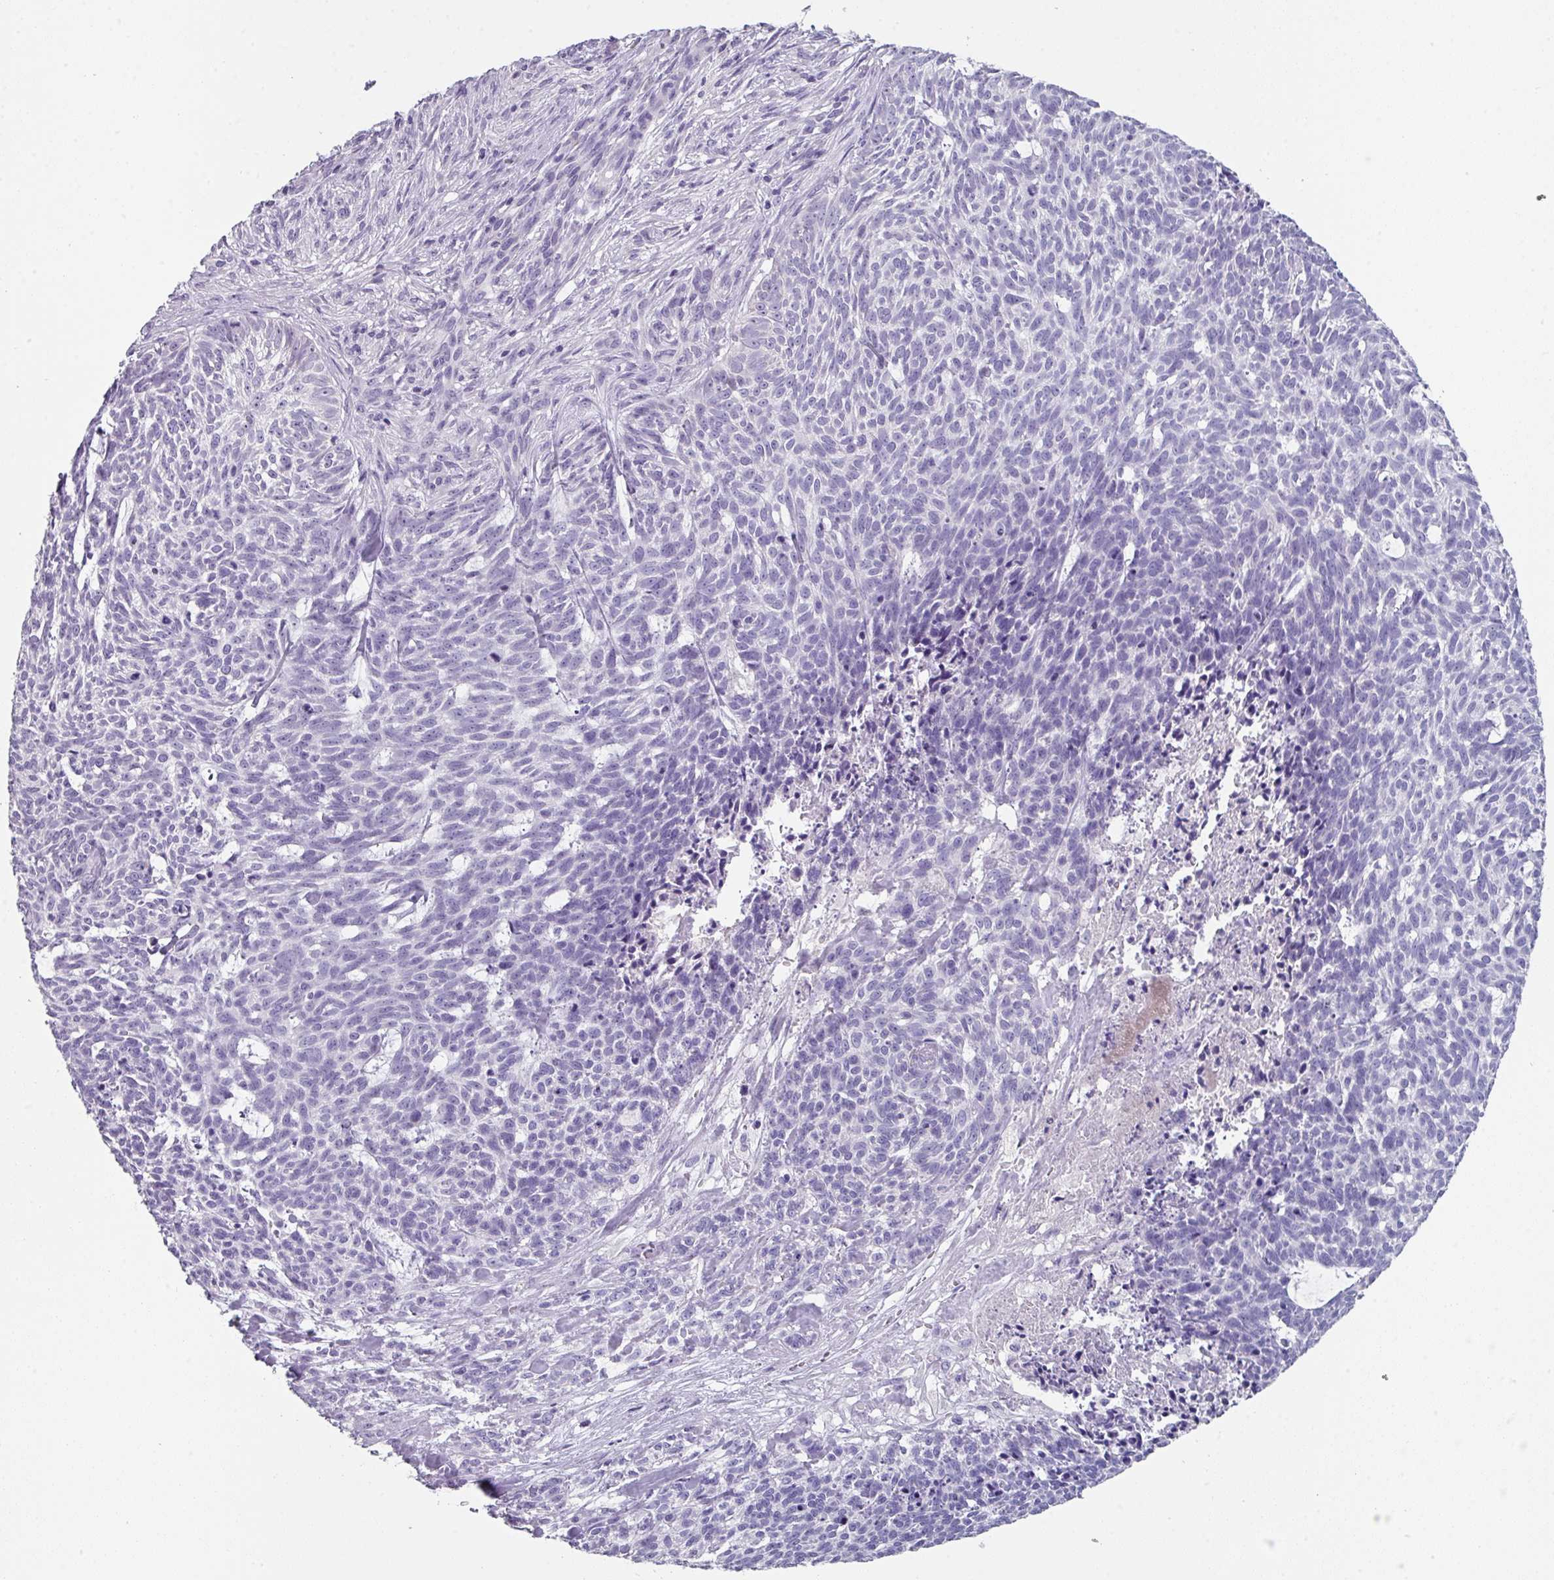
{"staining": {"intensity": "negative", "quantity": "none", "location": "none"}, "tissue": "skin cancer", "cell_type": "Tumor cells", "image_type": "cancer", "snomed": [{"axis": "morphology", "description": "Basal cell carcinoma"}, {"axis": "topography", "description": "Skin"}], "caption": "DAB immunohistochemical staining of human basal cell carcinoma (skin) shows no significant expression in tumor cells.", "gene": "DEFB115", "patient": {"sex": "female", "age": 93}}